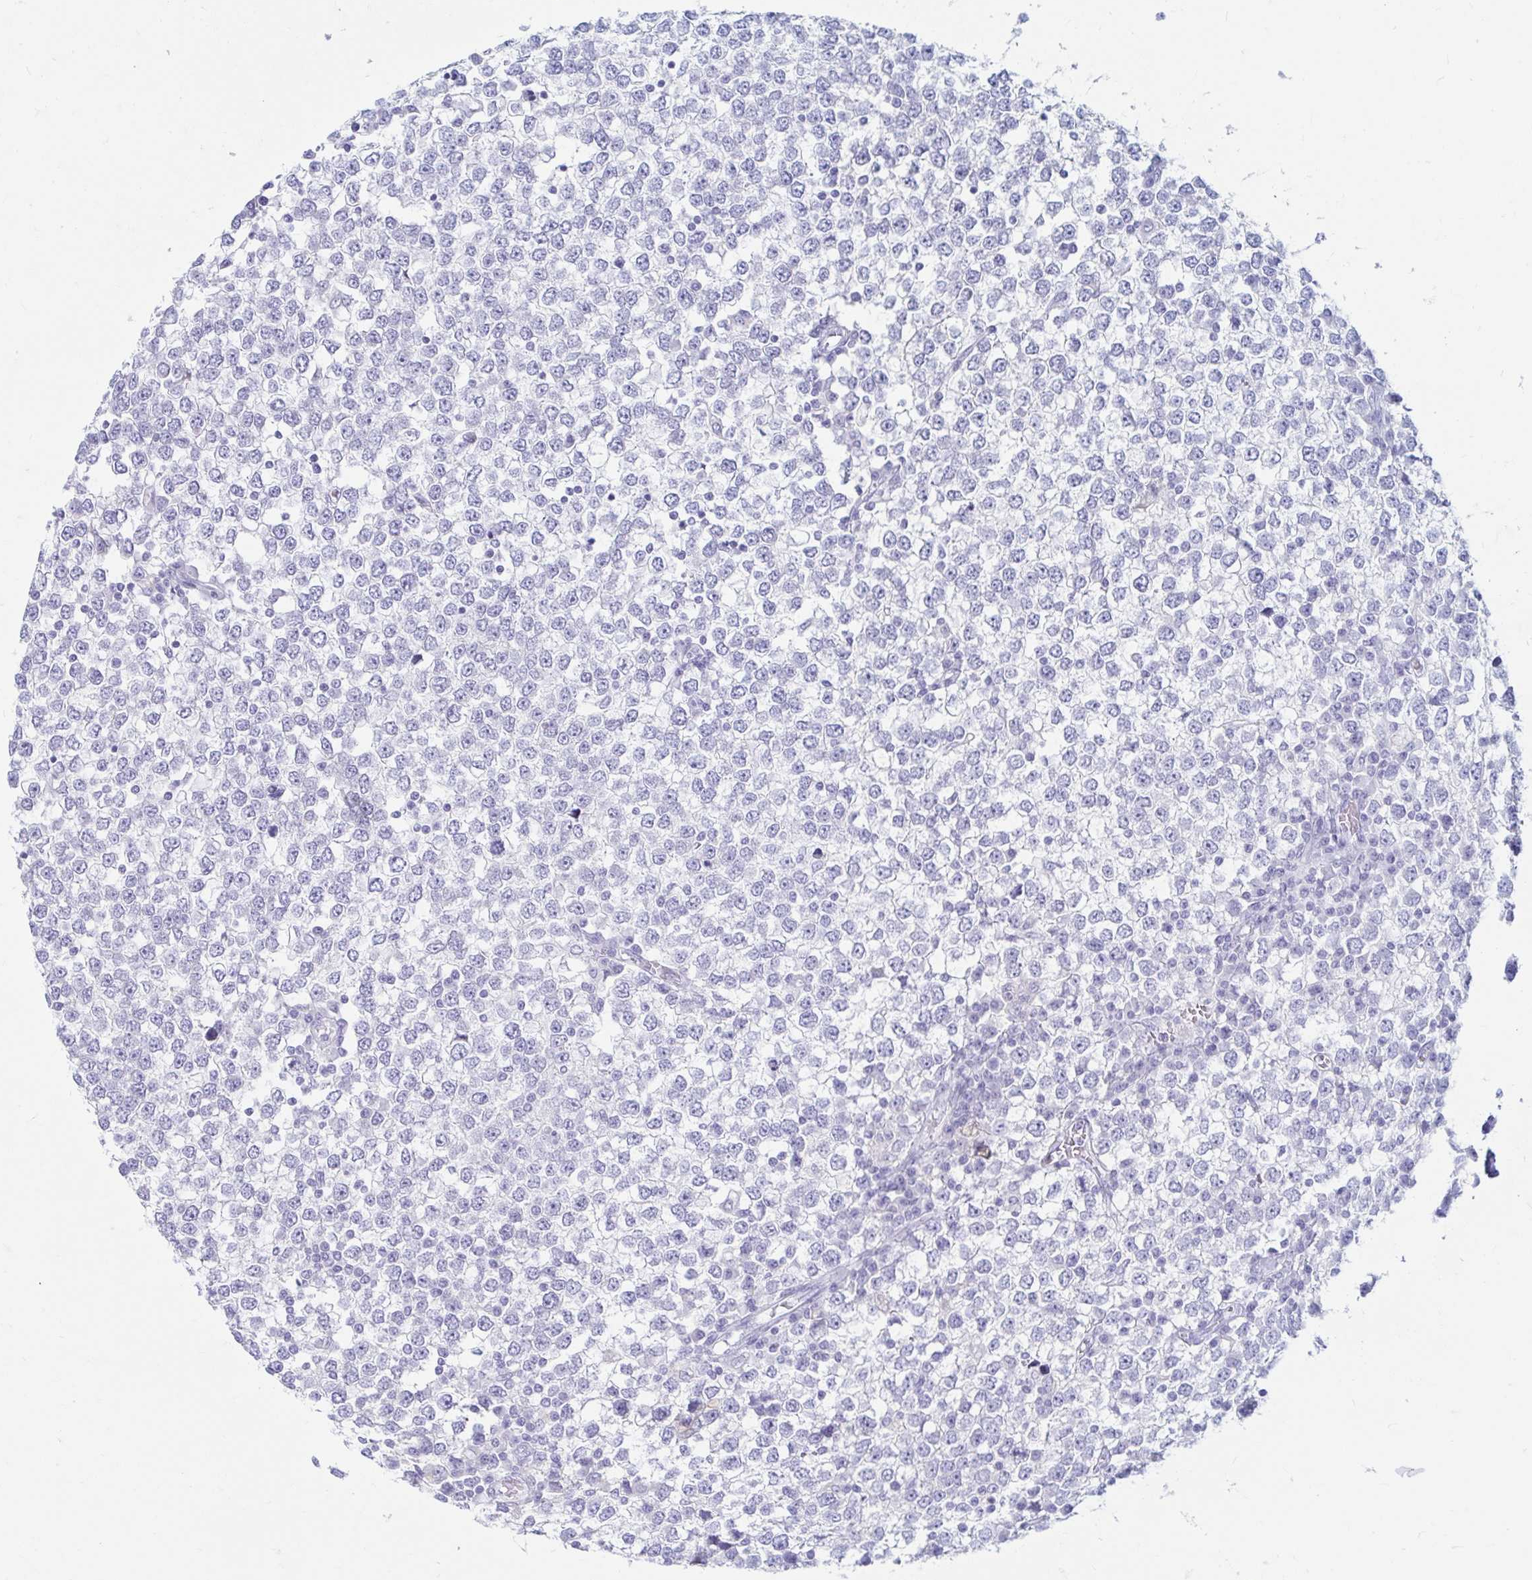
{"staining": {"intensity": "negative", "quantity": "none", "location": "none"}, "tissue": "testis cancer", "cell_type": "Tumor cells", "image_type": "cancer", "snomed": [{"axis": "morphology", "description": "Seminoma, NOS"}, {"axis": "topography", "description": "Testis"}], "caption": "Tumor cells are negative for protein expression in human testis seminoma.", "gene": "ERICH6", "patient": {"sex": "male", "age": 65}}